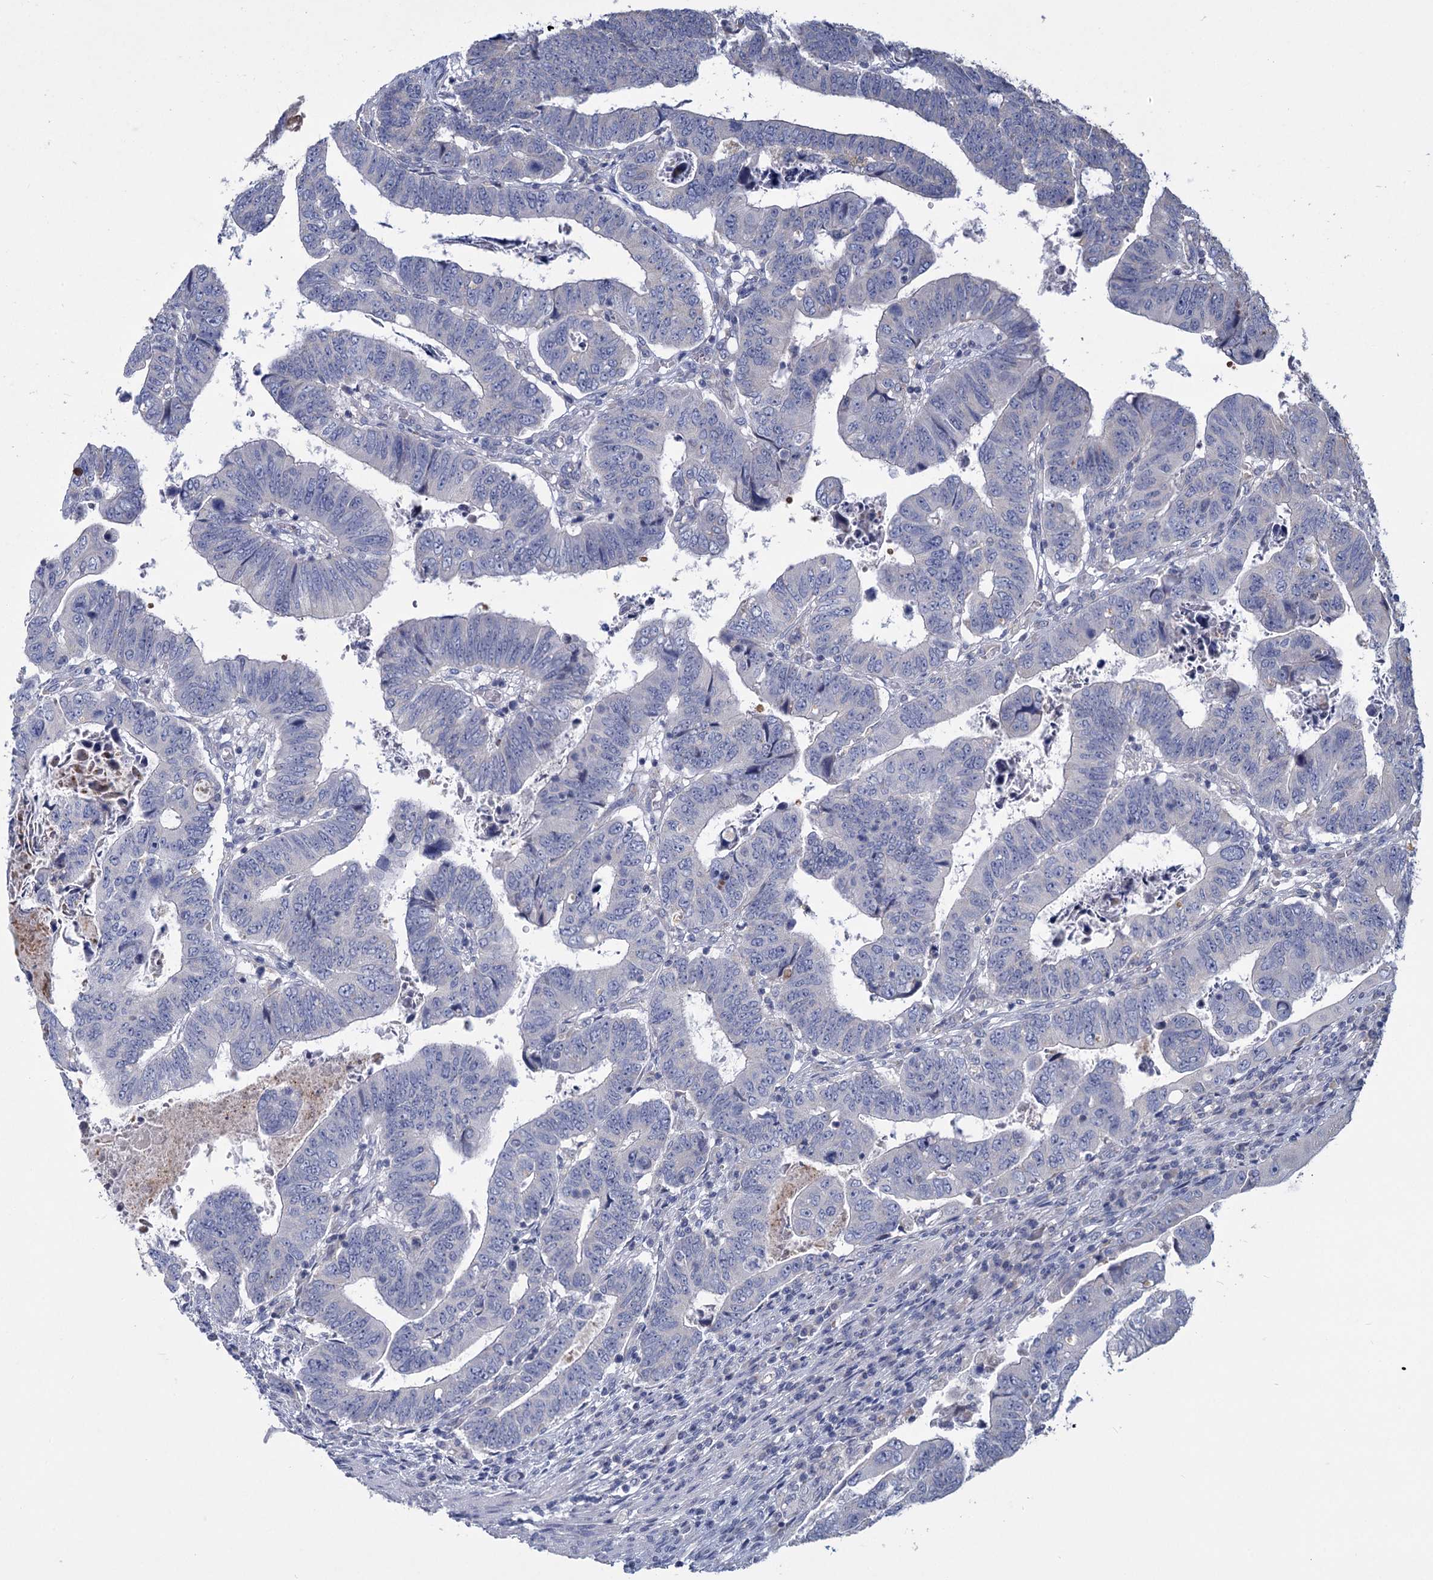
{"staining": {"intensity": "negative", "quantity": "none", "location": "none"}, "tissue": "colorectal cancer", "cell_type": "Tumor cells", "image_type": "cancer", "snomed": [{"axis": "morphology", "description": "Normal tissue, NOS"}, {"axis": "morphology", "description": "Adenocarcinoma, NOS"}, {"axis": "topography", "description": "Rectum"}], "caption": "Immunohistochemistry (IHC) micrograph of colorectal cancer stained for a protein (brown), which shows no expression in tumor cells. (DAB immunohistochemistry visualized using brightfield microscopy, high magnification).", "gene": "HES2", "patient": {"sex": "female", "age": 65}}